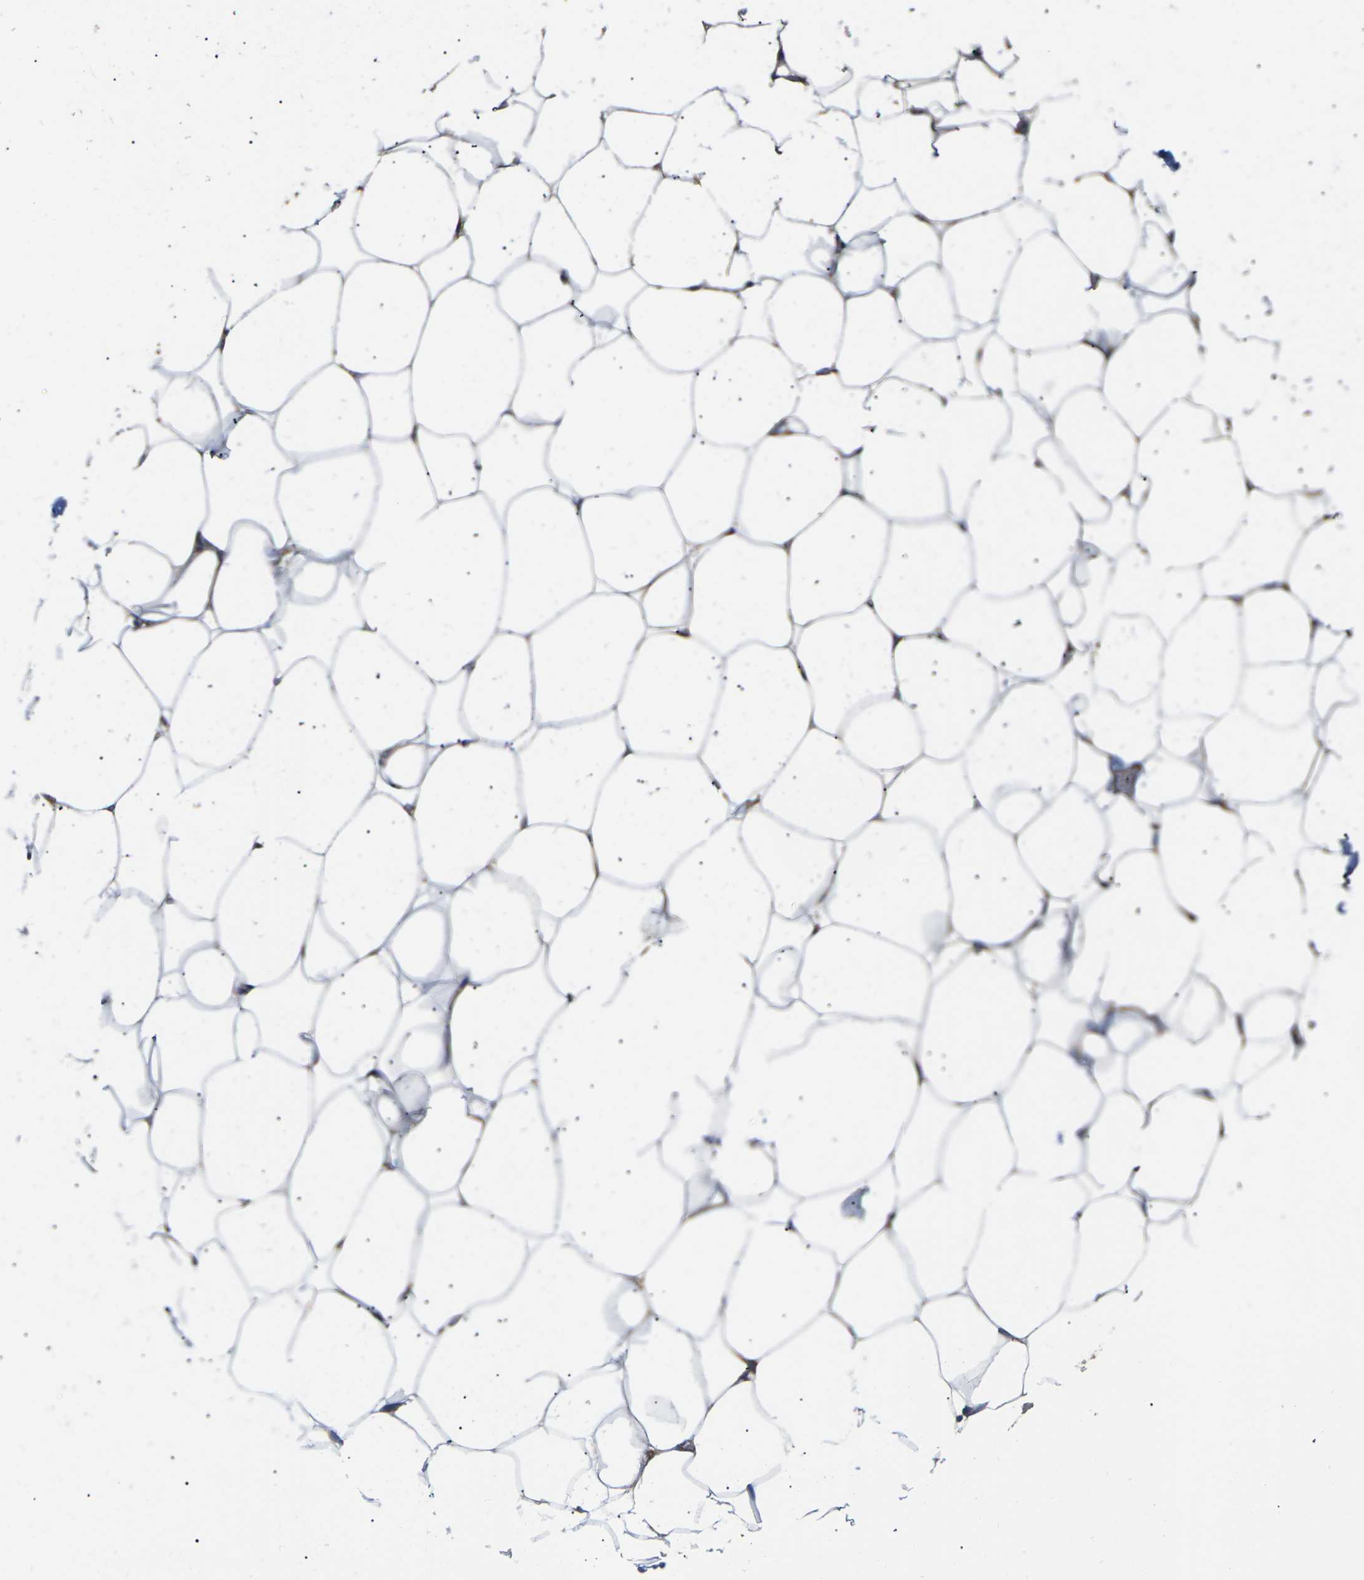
{"staining": {"intensity": "moderate", "quantity": ">75%", "location": "cytoplasmic/membranous,nuclear"}, "tissue": "adipose tissue", "cell_type": "Adipocytes", "image_type": "normal", "snomed": [{"axis": "morphology", "description": "Normal tissue, NOS"}, {"axis": "topography", "description": "Breast"}, {"axis": "topography", "description": "Adipose tissue"}], "caption": "High-magnification brightfield microscopy of benign adipose tissue stained with DAB (brown) and counterstained with hematoxylin (blue). adipocytes exhibit moderate cytoplasmic/membranous,nuclear positivity is seen in about>75% of cells. The staining is performed using DAB (3,3'-diaminobenzidine) brown chromogen to label protein expression. The nuclei are counter-stained blue using hematoxylin.", "gene": "KLHDC8B", "patient": {"sex": "female", "age": 25}}